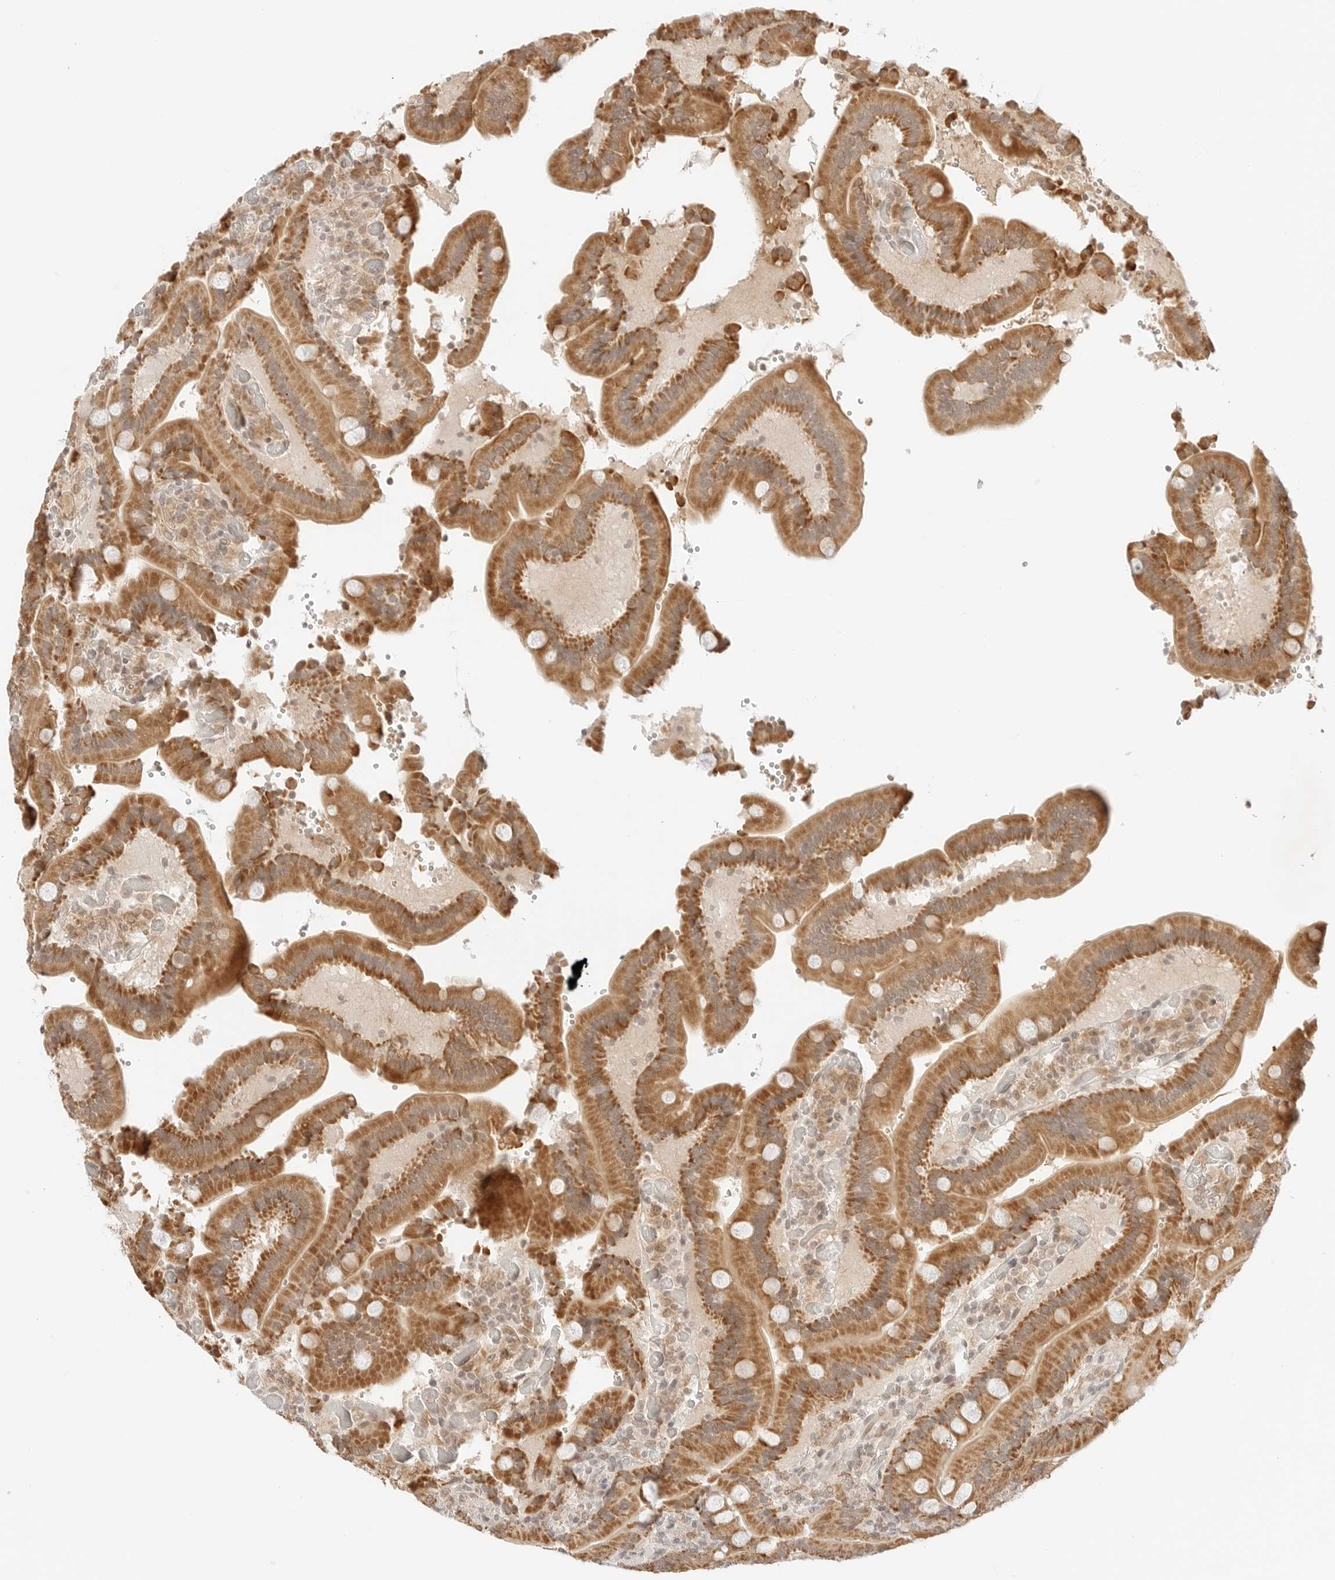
{"staining": {"intensity": "moderate", "quantity": ">75%", "location": "cytoplasmic/membranous"}, "tissue": "duodenum", "cell_type": "Glandular cells", "image_type": "normal", "snomed": [{"axis": "morphology", "description": "Normal tissue, NOS"}, {"axis": "topography", "description": "Duodenum"}], "caption": "Glandular cells exhibit medium levels of moderate cytoplasmic/membranous positivity in about >75% of cells in unremarkable human duodenum.", "gene": "RPS6KL1", "patient": {"sex": "female", "age": 62}}